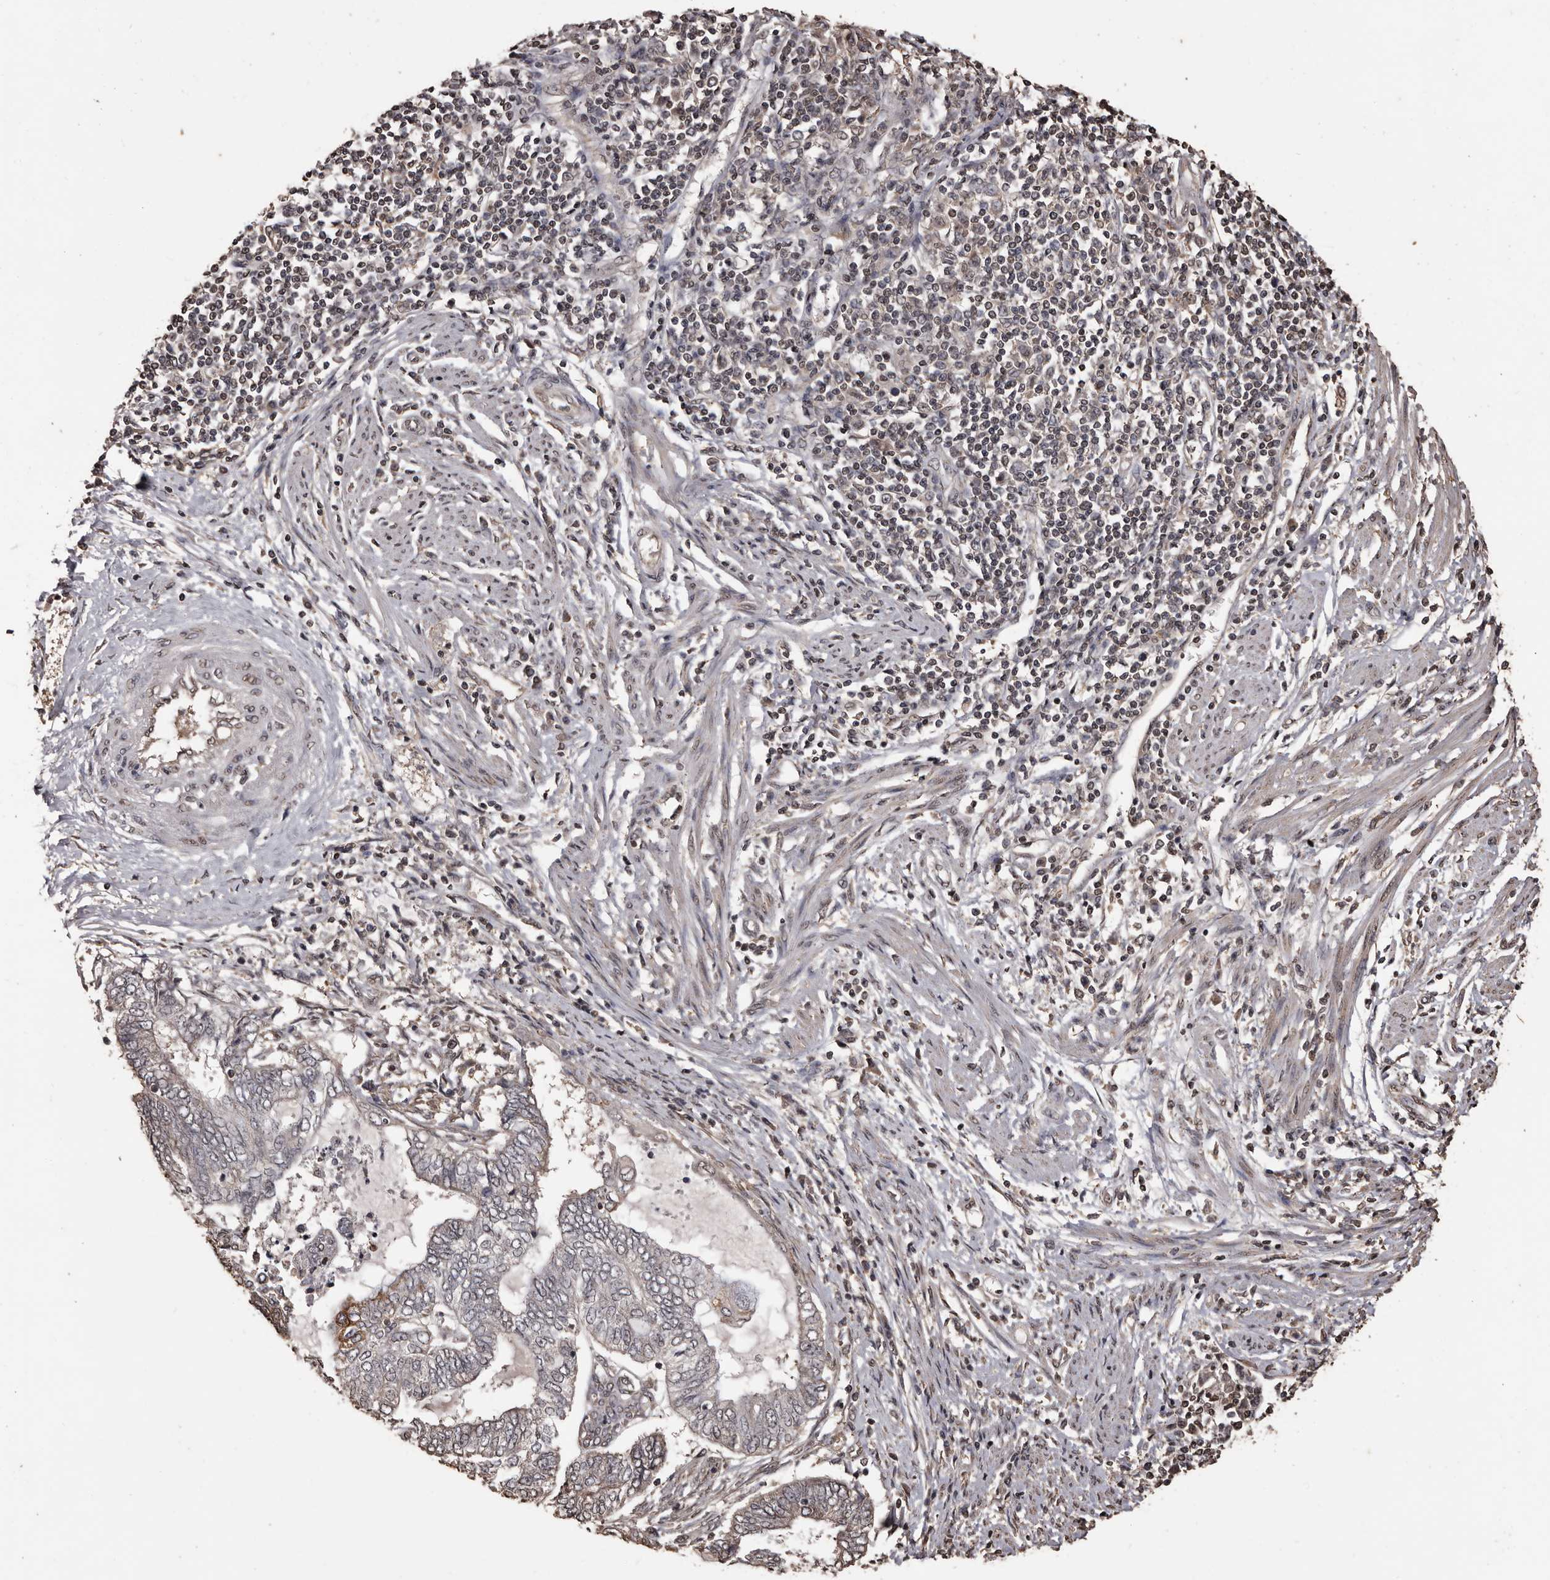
{"staining": {"intensity": "moderate", "quantity": "<25%", "location": "cytoplasmic/membranous"}, "tissue": "endometrial cancer", "cell_type": "Tumor cells", "image_type": "cancer", "snomed": [{"axis": "morphology", "description": "Adenocarcinoma, NOS"}, {"axis": "topography", "description": "Uterus"}, {"axis": "topography", "description": "Endometrium"}], "caption": "Immunohistochemical staining of human adenocarcinoma (endometrial) shows low levels of moderate cytoplasmic/membranous protein positivity in approximately <25% of tumor cells.", "gene": "NAV1", "patient": {"sex": "female", "age": 70}}